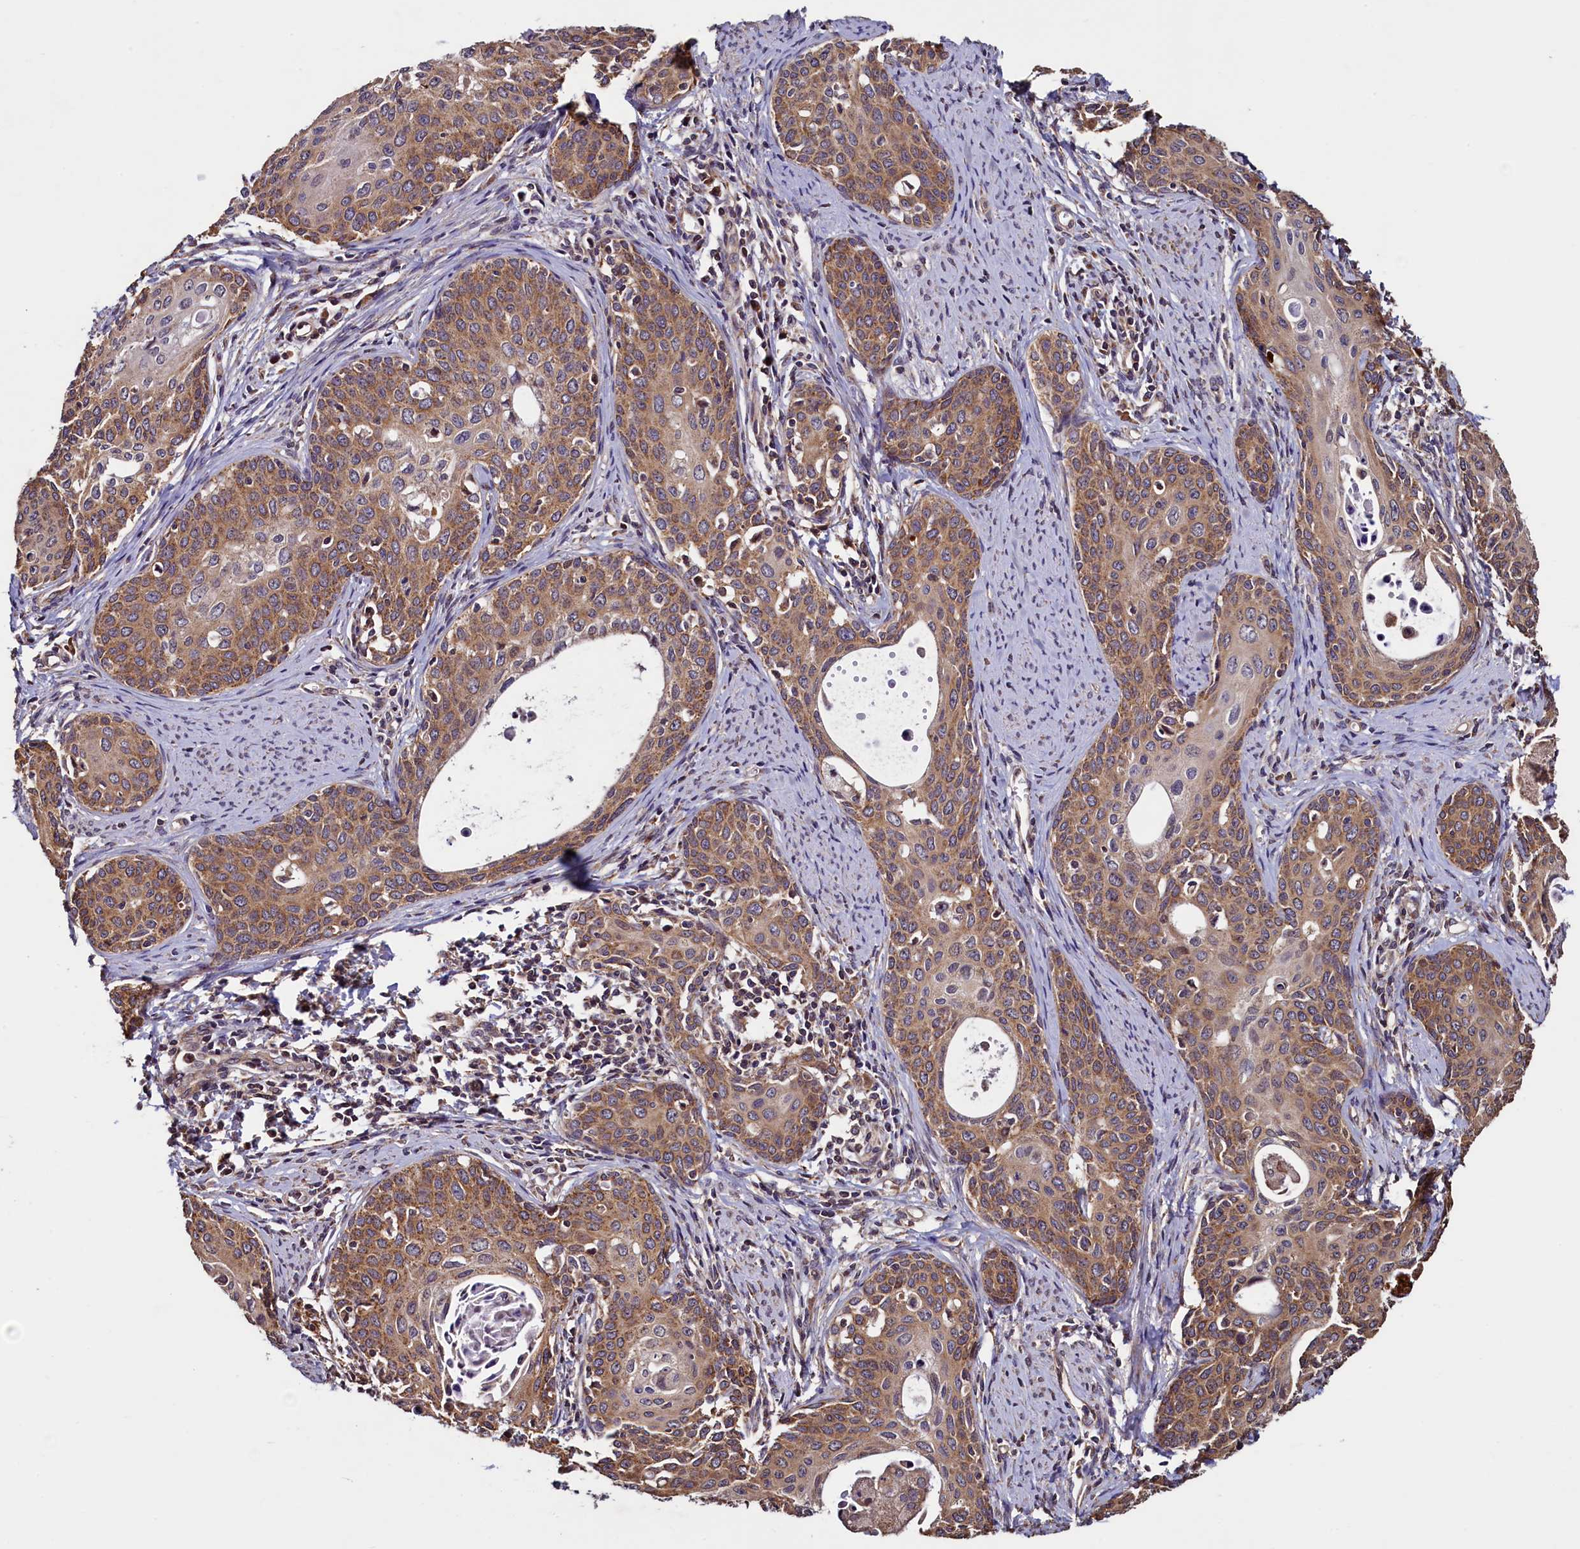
{"staining": {"intensity": "moderate", "quantity": ">75%", "location": "cytoplasmic/membranous"}, "tissue": "cervical cancer", "cell_type": "Tumor cells", "image_type": "cancer", "snomed": [{"axis": "morphology", "description": "Squamous cell carcinoma, NOS"}, {"axis": "topography", "description": "Cervix"}], "caption": "IHC staining of squamous cell carcinoma (cervical), which shows medium levels of moderate cytoplasmic/membranous staining in about >75% of tumor cells indicating moderate cytoplasmic/membranous protein positivity. The staining was performed using DAB (3,3'-diaminobenzidine) (brown) for protein detection and nuclei were counterstained in hematoxylin (blue).", "gene": "RBFA", "patient": {"sex": "female", "age": 52}}